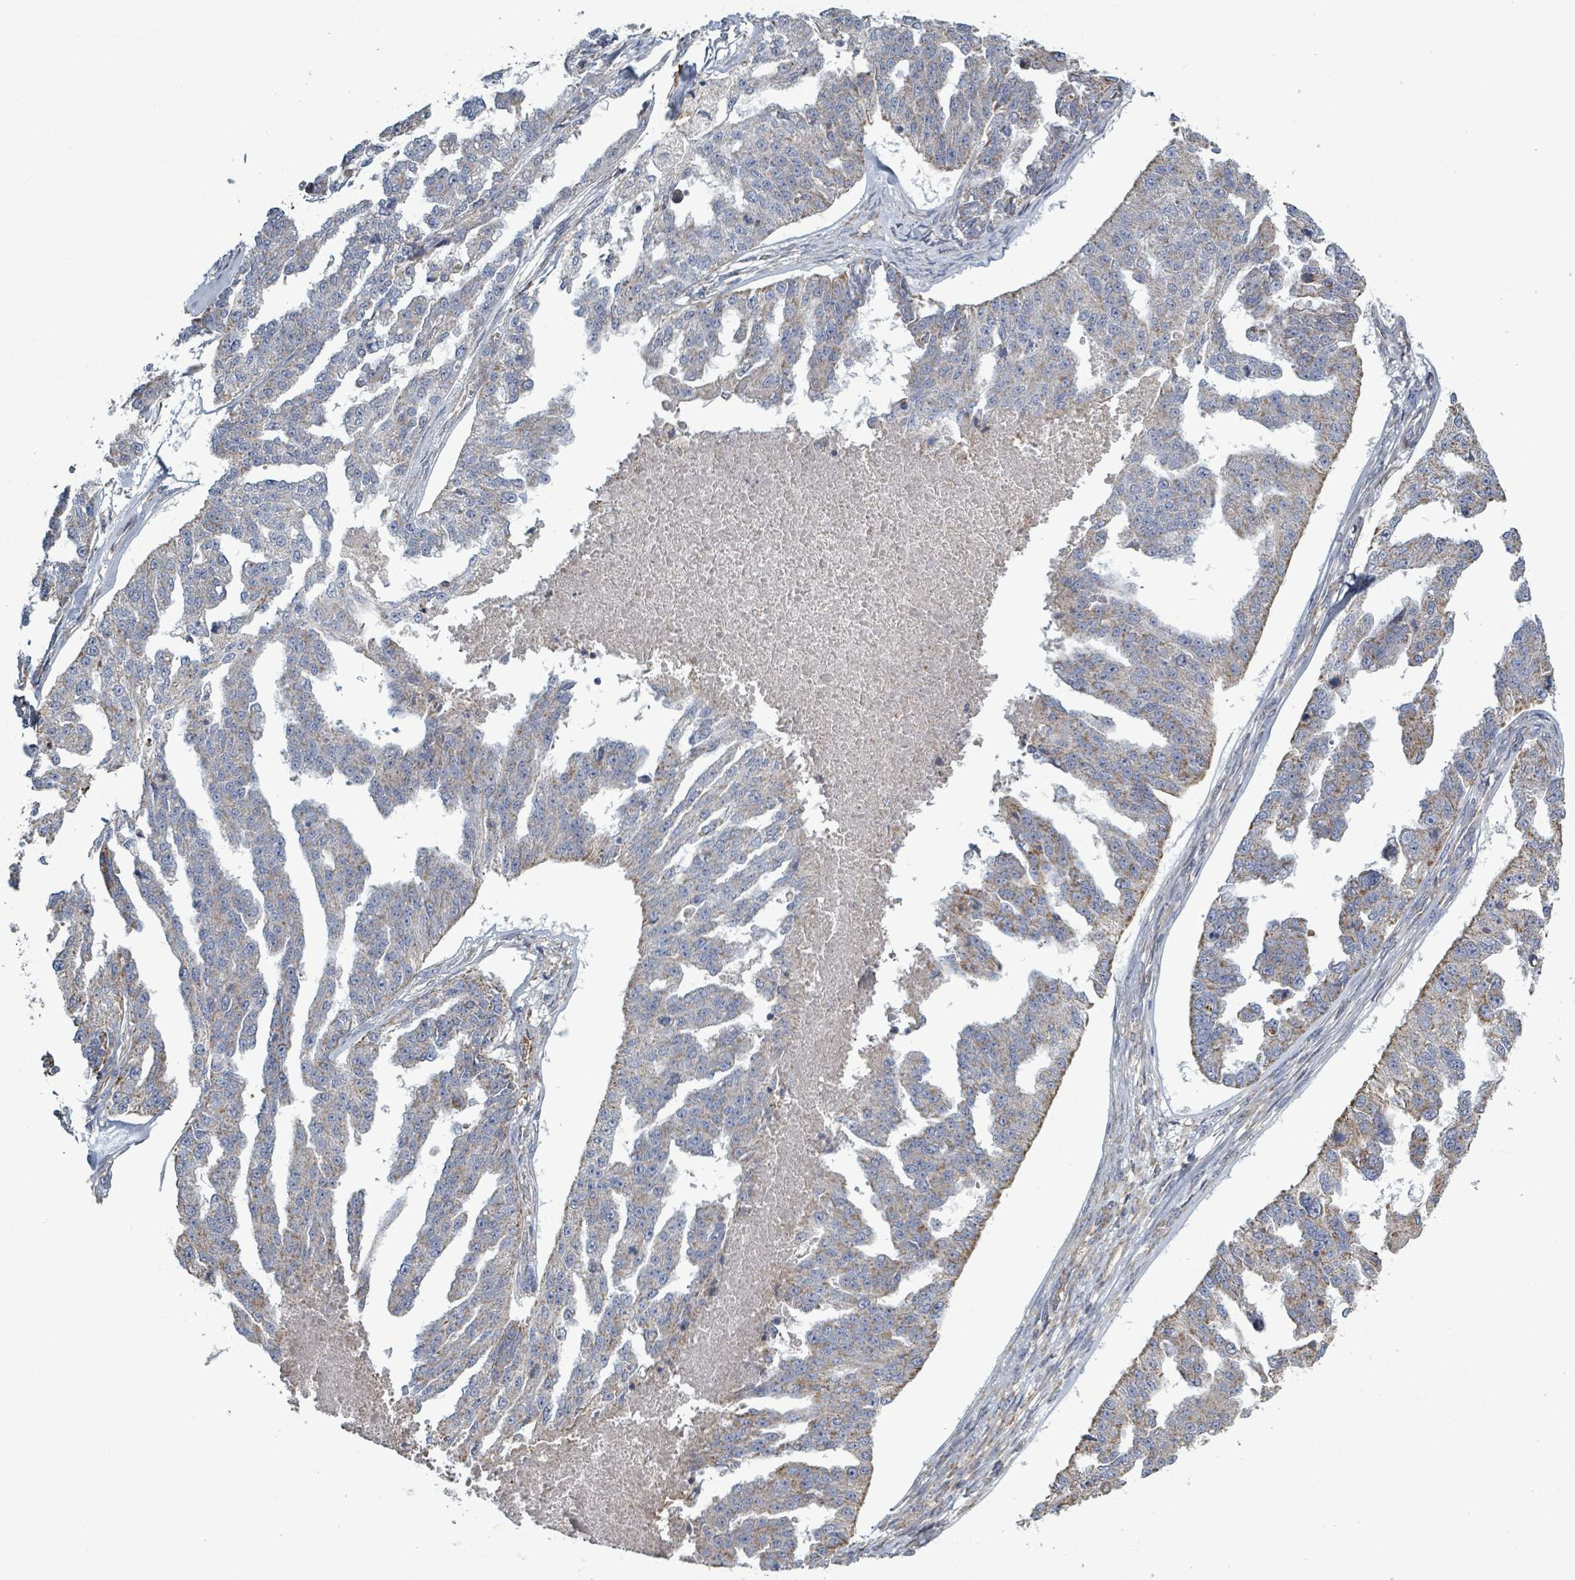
{"staining": {"intensity": "moderate", "quantity": "25%-75%", "location": "cytoplasmic/membranous"}, "tissue": "ovarian cancer", "cell_type": "Tumor cells", "image_type": "cancer", "snomed": [{"axis": "morphology", "description": "Cystadenocarcinoma, serous, NOS"}, {"axis": "topography", "description": "Ovary"}], "caption": "Immunohistochemical staining of human ovarian serous cystadenocarcinoma shows medium levels of moderate cytoplasmic/membranous staining in approximately 25%-75% of tumor cells. (Stains: DAB in brown, nuclei in blue, Microscopy: brightfield microscopy at high magnification).", "gene": "ADCK1", "patient": {"sex": "female", "age": 58}}